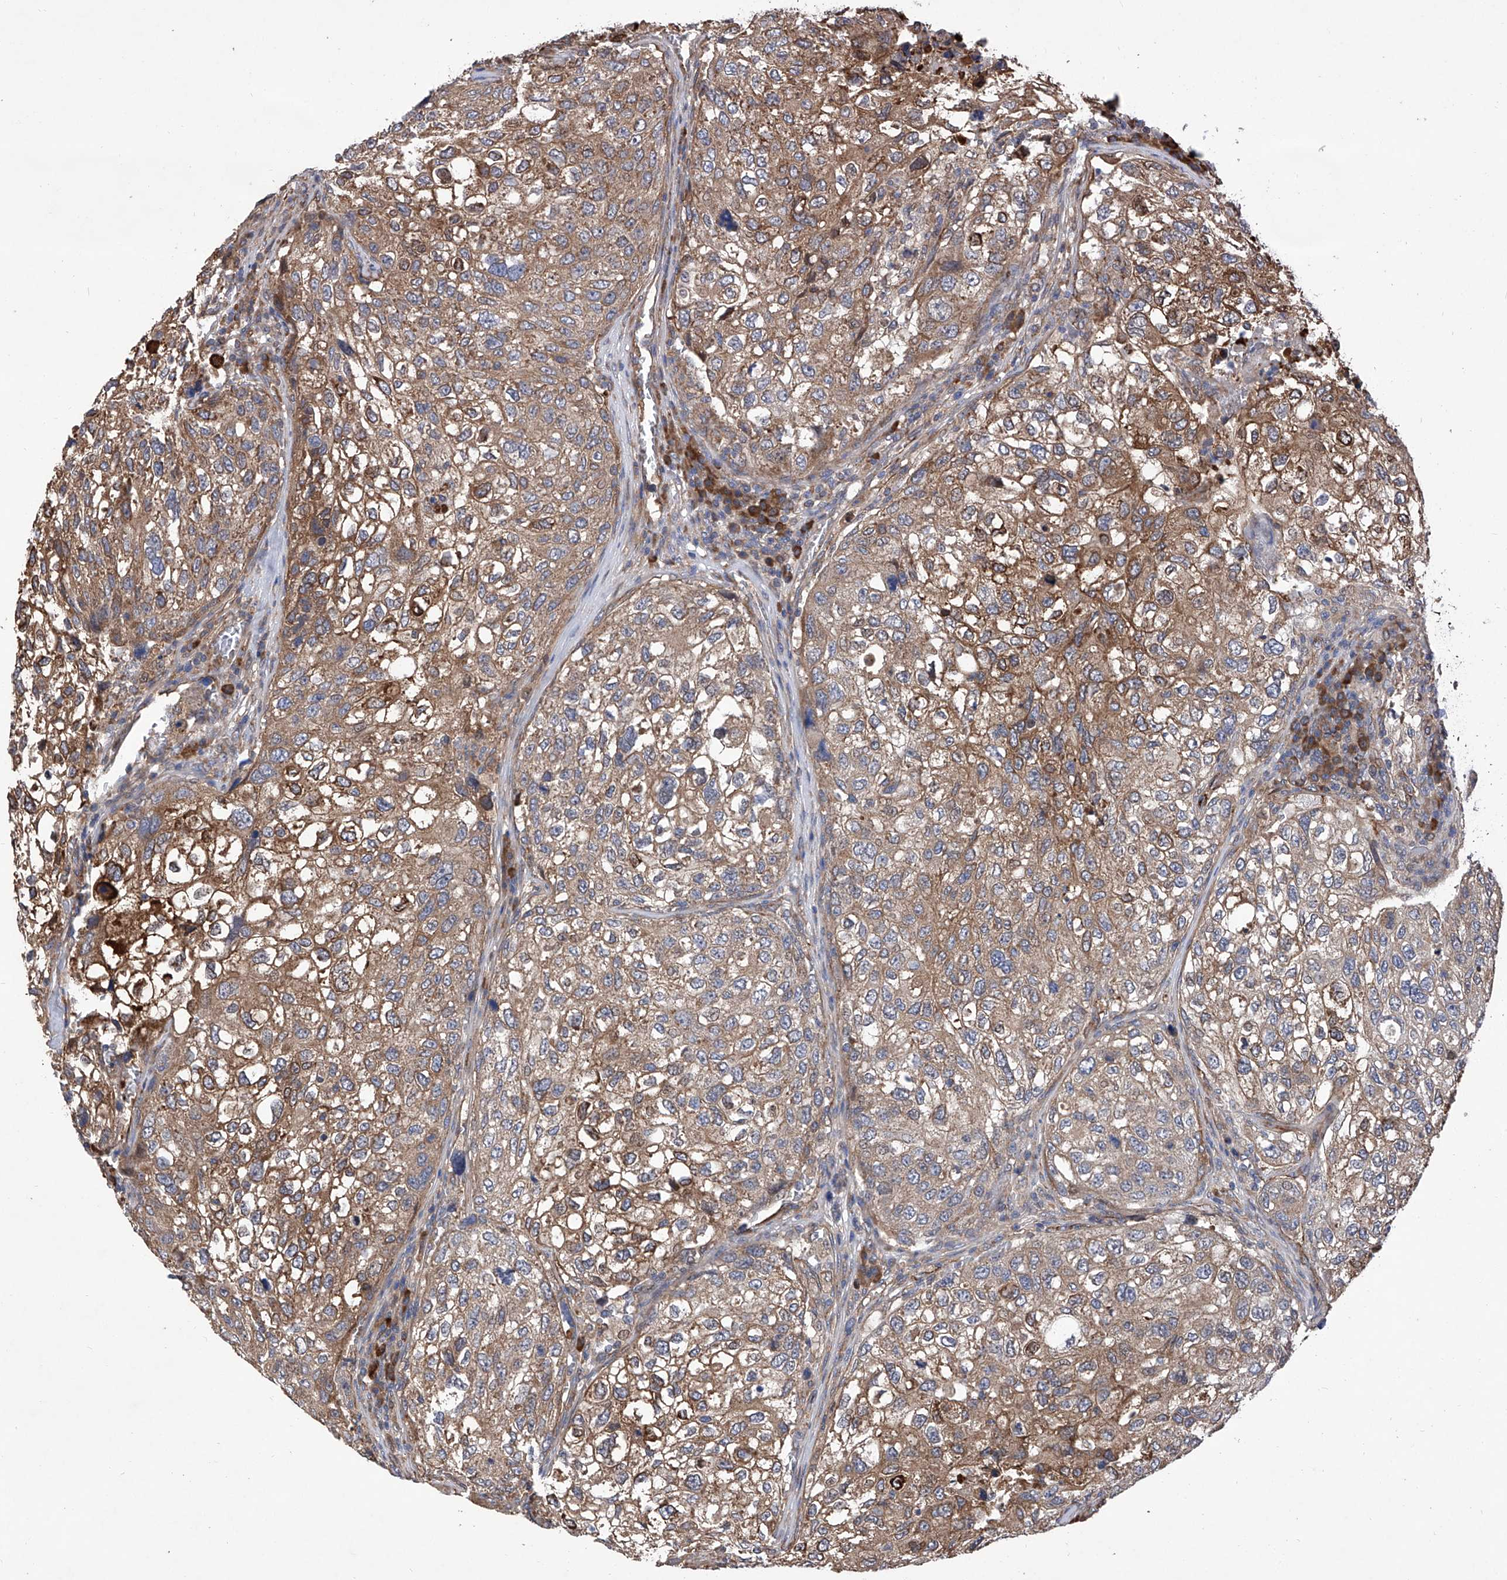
{"staining": {"intensity": "moderate", "quantity": ">75%", "location": "cytoplasmic/membranous"}, "tissue": "urothelial cancer", "cell_type": "Tumor cells", "image_type": "cancer", "snomed": [{"axis": "morphology", "description": "Urothelial carcinoma, High grade"}, {"axis": "topography", "description": "Lymph node"}, {"axis": "topography", "description": "Urinary bladder"}], "caption": "Immunohistochemistry micrograph of neoplastic tissue: human high-grade urothelial carcinoma stained using immunohistochemistry displays medium levels of moderate protein expression localized specifically in the cytoplasmic/membranous of tumor cells, appearing as a cytoplasmic/membranous brown color.", "gene": "INPP5B", "patient": {"sex": "male", "age": 51}}